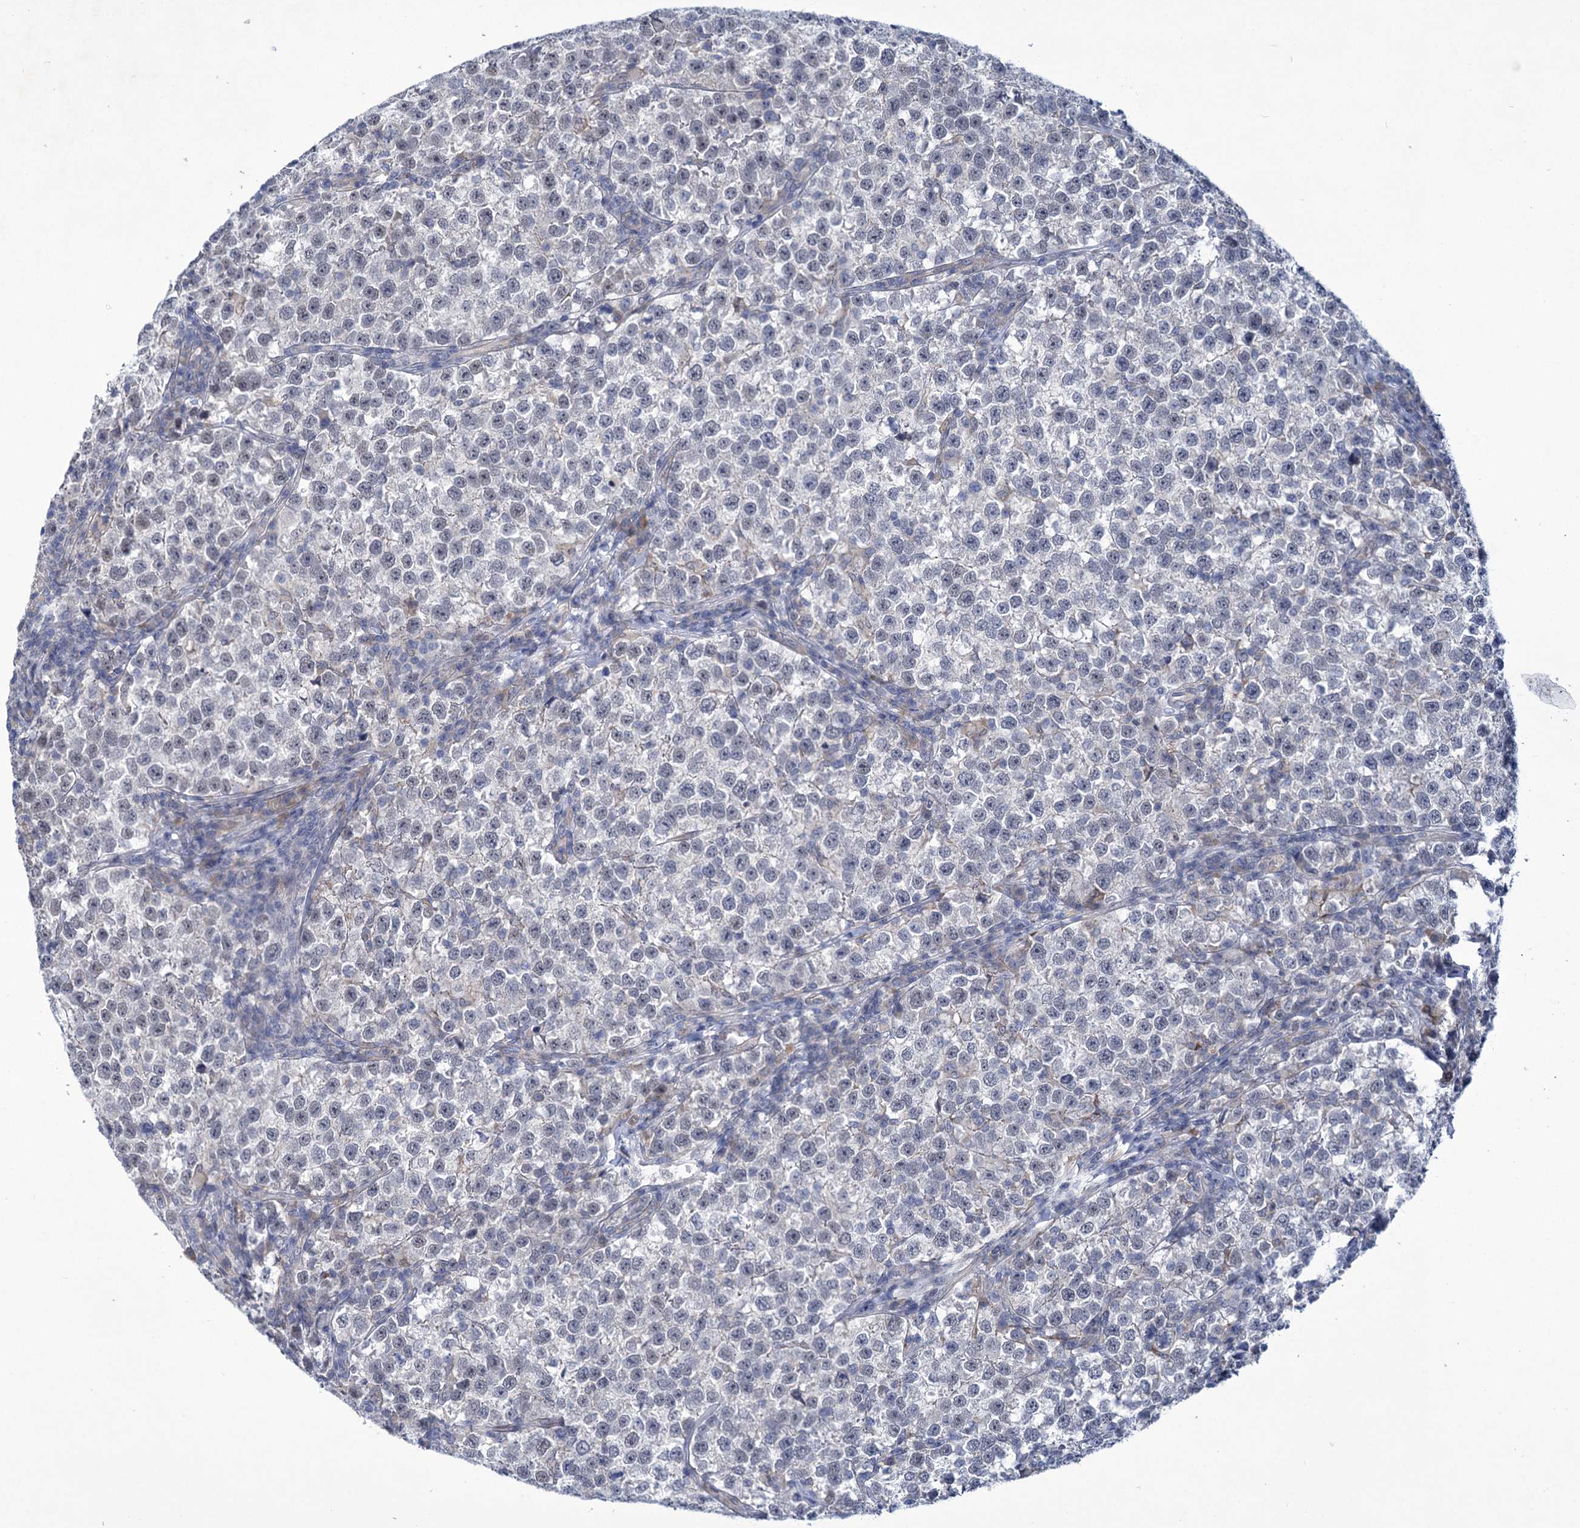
{"staining": {"intensity": "negative", "quantity": "none", "location": "none"}, "tissue": "testis cancer", "cell_type": "Tumor cells", "image_type": "cancer", "snomed": [{"axis": "morphology", "description": "Normal tissue, NOS"}, {"axis": "morphology", "description": "Seminoma, NOS"}, {"axis": "topography", "description": "Testis"}], "caption": "Immunohistochemistry of human seminoma (testis) displays no expression in tumor cells.", "gene": "MBLAC2", "patient": {"sex": "male", "age": 43}}